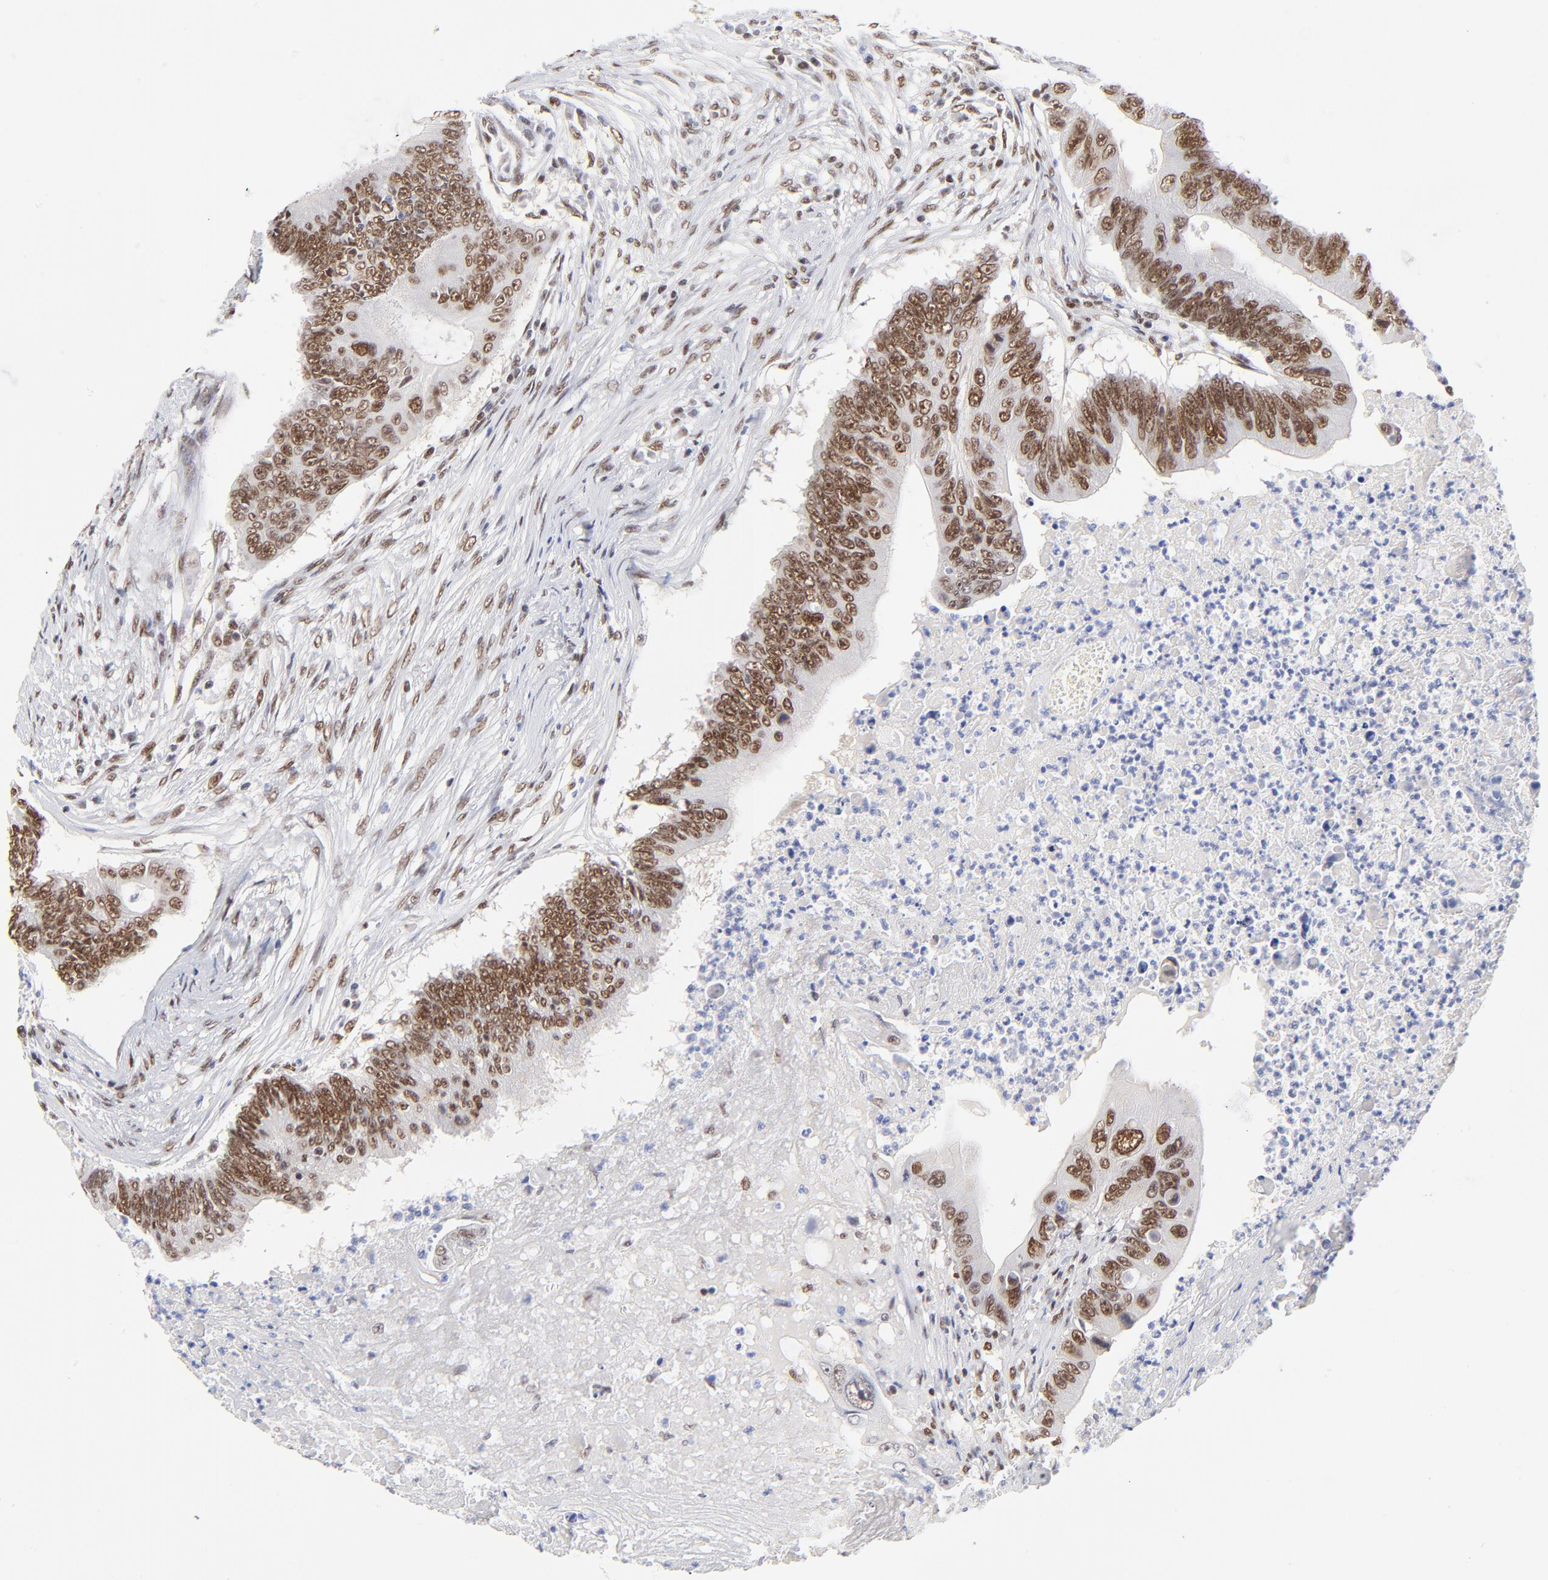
{"staining": {"intensity": "strong", "quantity": ">75%", "location": "nuclear"}, "tissue": "colorectal cancer", "cell_type": "Tumor cells", "image_type": "cancer", "snomed": [{"axis": "morphology", "description": "Adenocarcinoma, NOS"}, {"axis": "topography", "description": "Colon"}], "caption": "DAB immunohistochemical staining of human adenocarcinoma (colorectal) demonstrates strong nuclear protein expression in approximately >75% of tumor cells.", "gene": "ZMYM3", "patient": {"sex": "male", "age": 65}}